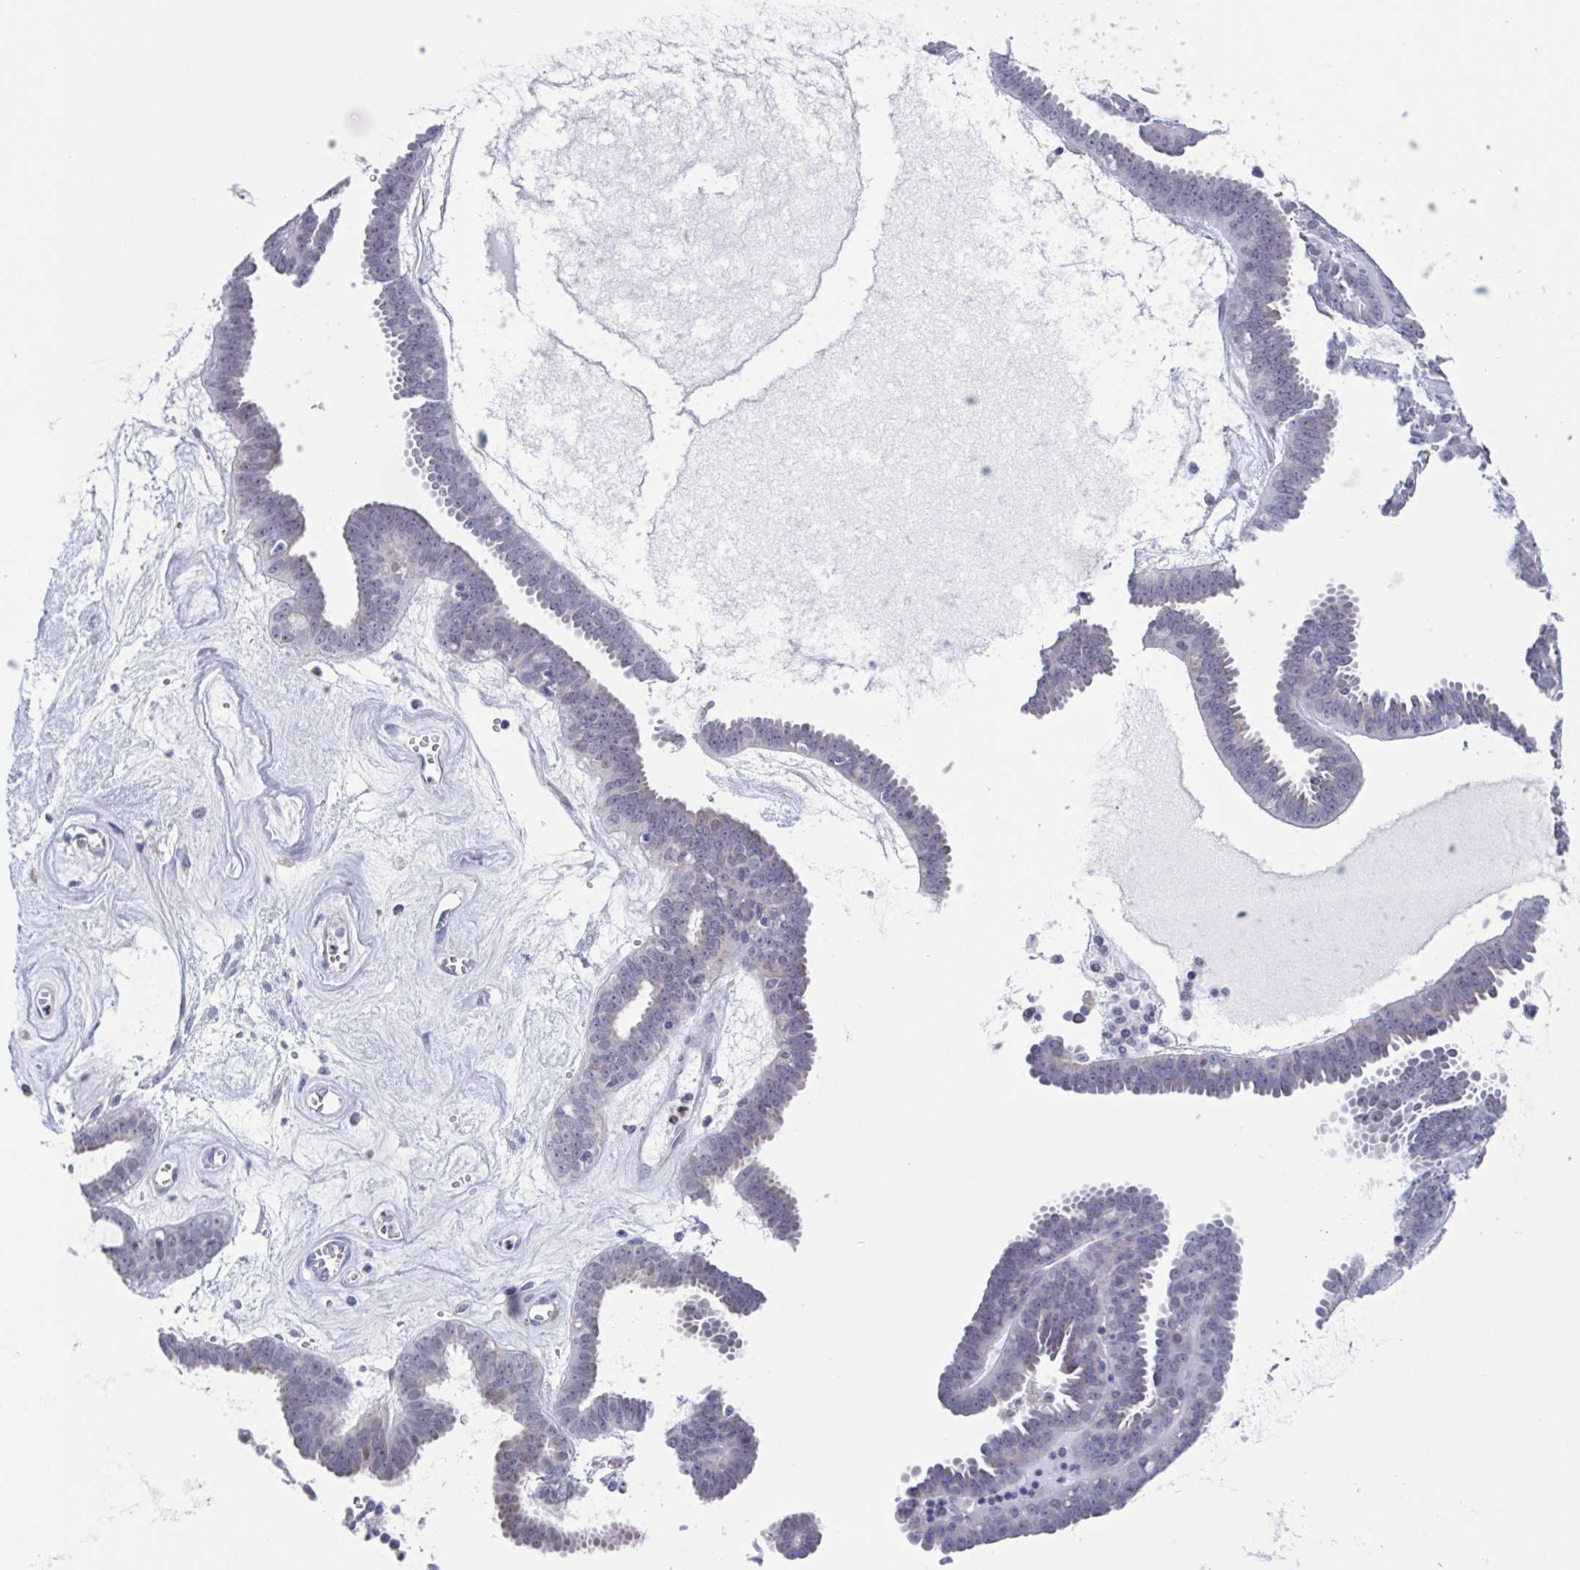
{"staining": {"intensity": "negative", "quantity": "none", "location": "none"}, "tissue": "ovarian cancer", "cell_type": "Tumor cells", "image_type": "cancer", "snomed": [{"axis": "morphology", "description": "Cystadenocarcinoma, serous, NOS"}, {"axis": "topography", "description": "Ovary"}], "caption": "Immunohistochemistry histopathology image of neoplastic tissue: human serous cystadenocarcinoma (ovarian) stained with DAB (3,3'-diaminobenzidine) exhibits no significant protein expression in tumor cells.", "gene": "PBOV1", "patient": {"sex": "female", "age": 71}}